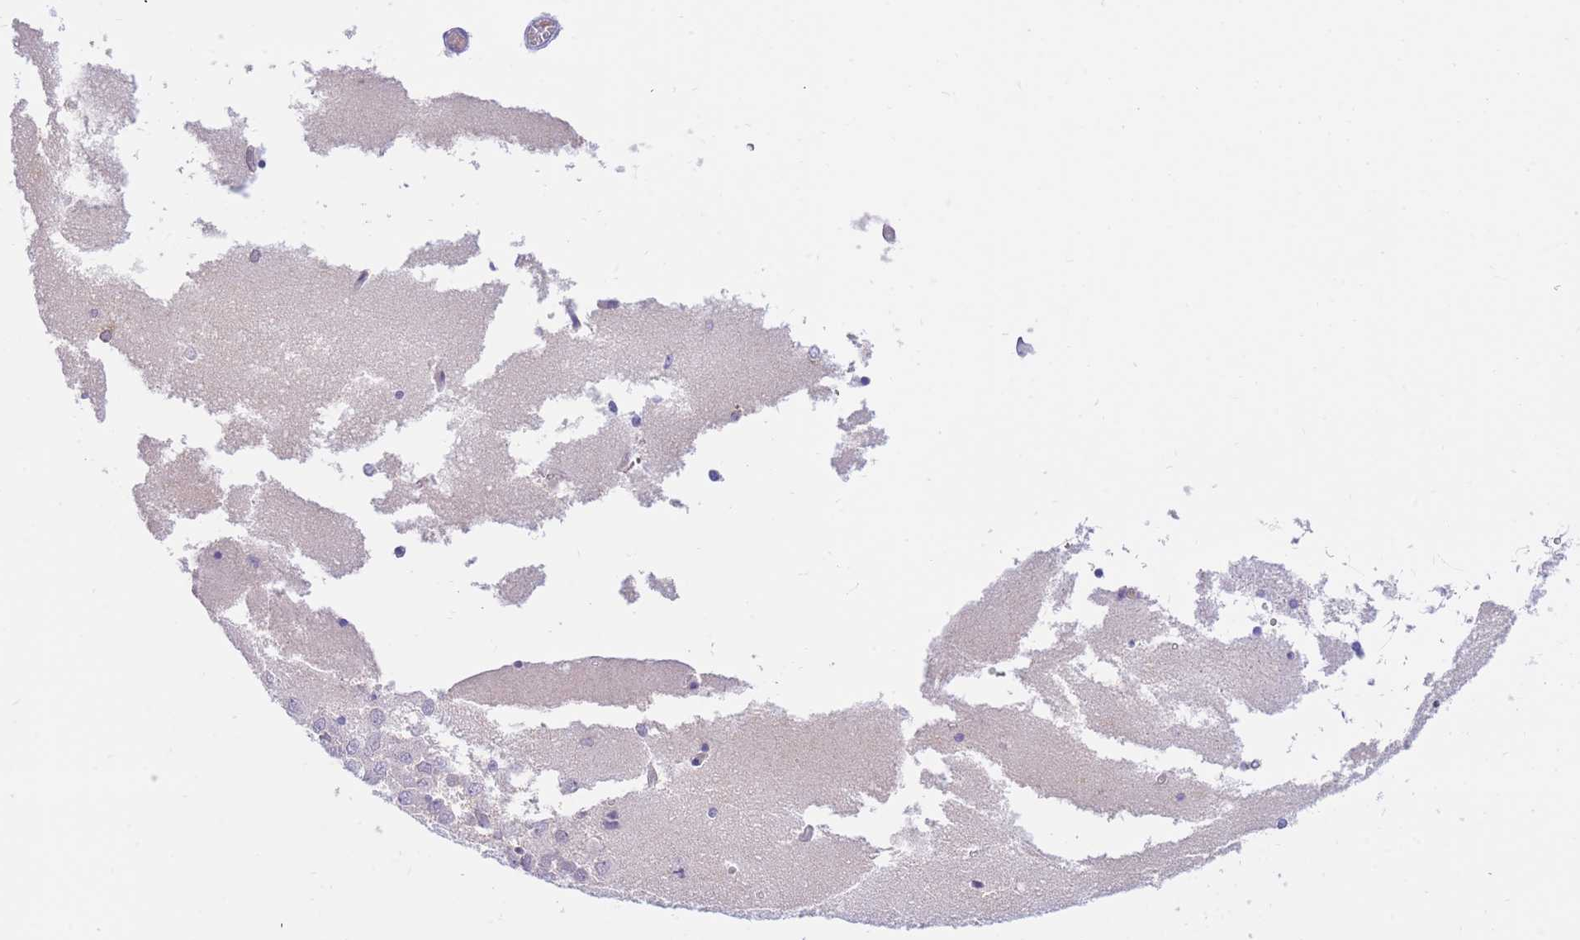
{"staining": {"intensity": "negative", "quantity": "none", "location": "none"}, "tissue": "hippocampus", "cell_type": "Glial cells", "image_type": "normal", "snomed": [{"axis": "morphology", "description": "Normal tissue, NOS"}, {"axis": "topography", "description": "Hippocampus"}], "caption": "This is a image of IHC staining of normal hippocampus, which shows no expression in glial cells.", "gene": "SSUH2", "patient": {"sex": "male", "age": 45}}